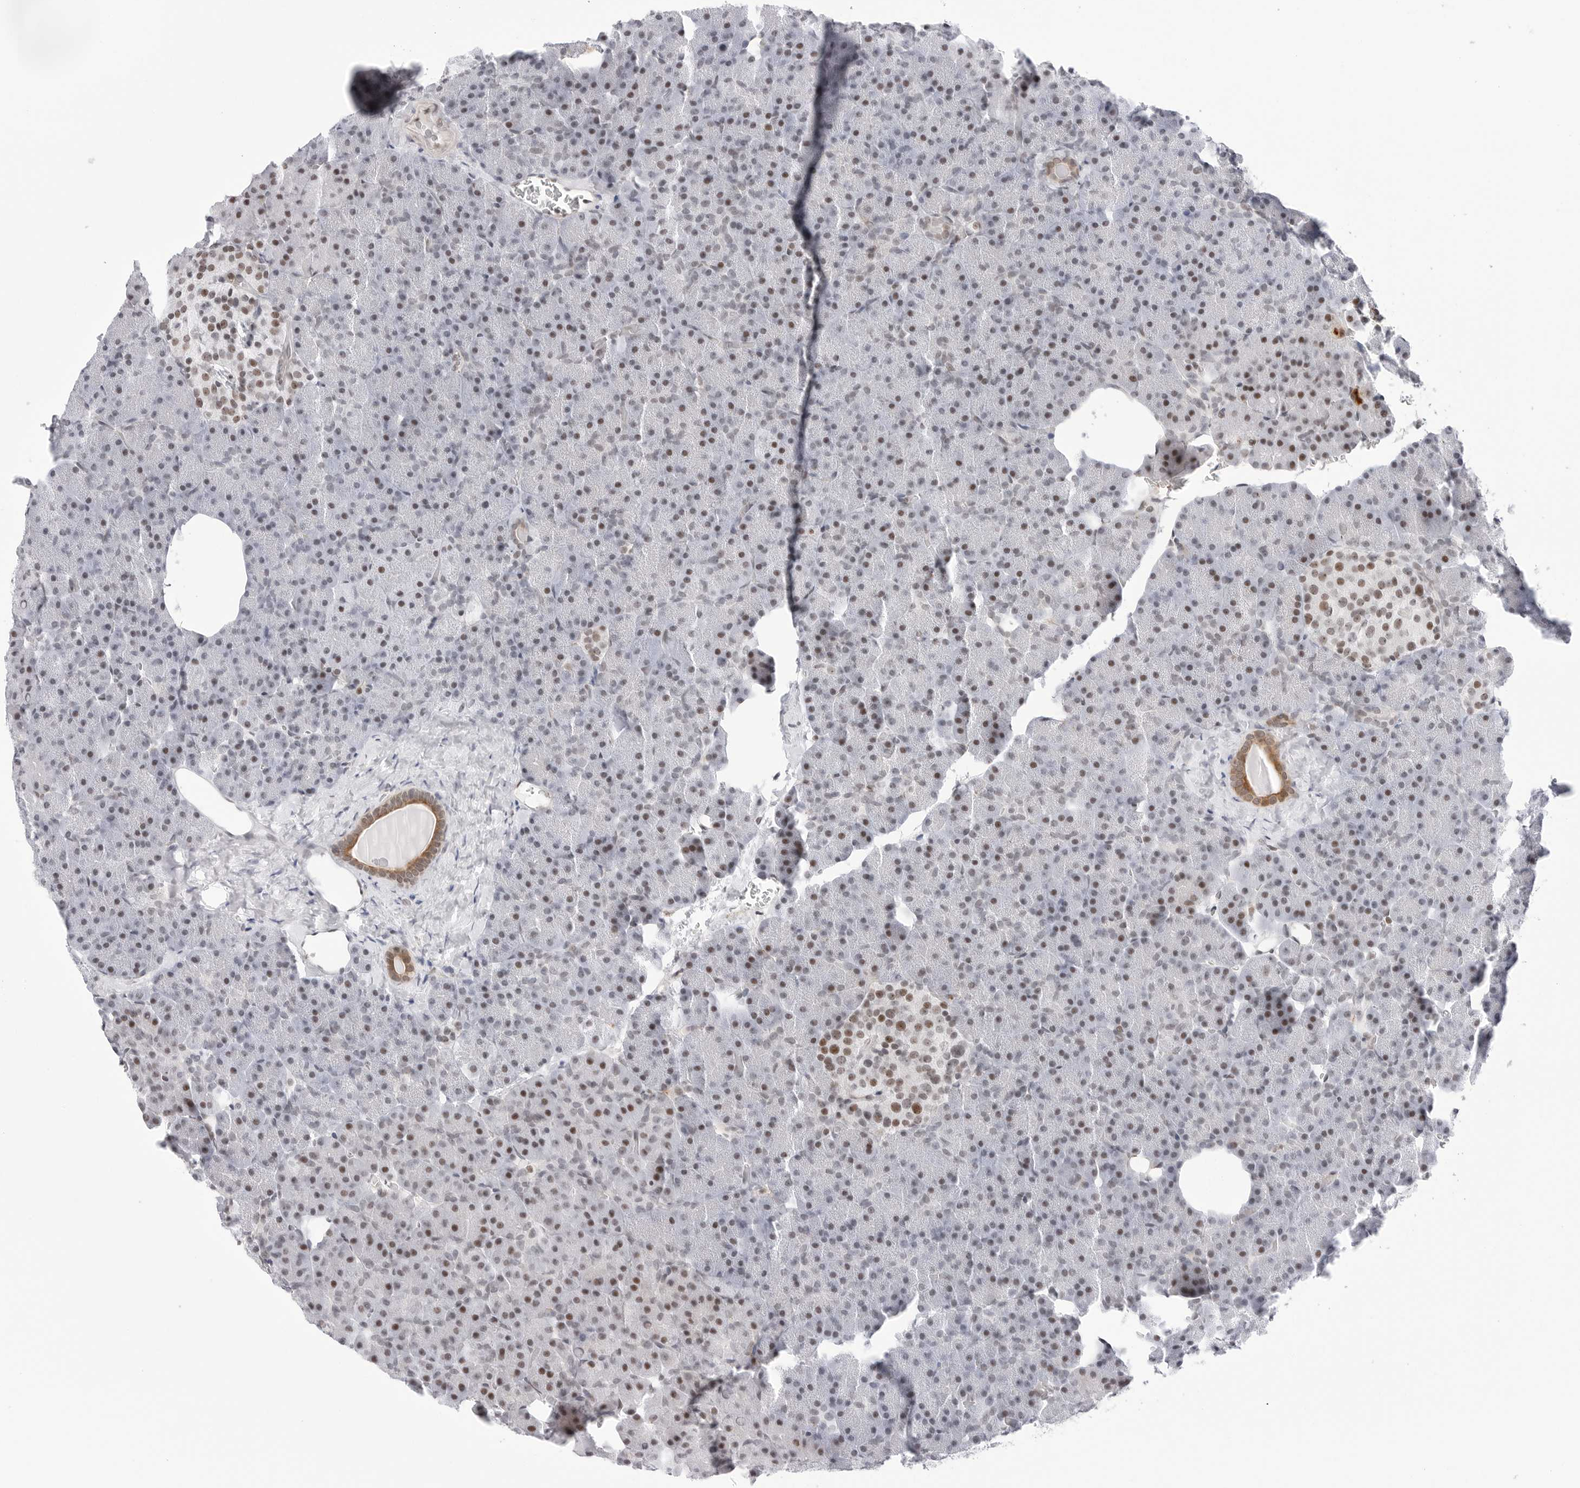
{"staining": {"intensity": "moderate", "quantity": "<25%", "location": "cytoplasmic/membranous,nuclear"}, "tissue": "pancreas", "cell_type": "Exocrine glandular cells", "image_type": "normal", "snomed": [{"axis": "morphology", "description": "Normal tissue, NOS"}, {"axis": "morphology", "description": "Carcinoid, malignant, NOS"}, {"axis": "topography", "description": "Pancreas"}], "caption": "Immunohistochemical staining of unremarkable pancreas shows <25% levels of moderate cytoplasmic/membranous,nuclear protein expression in approximately <25% of exocrine glandular cells.", "gene": "C1orf162", "patient": {"sex": "female", "age": 35}}